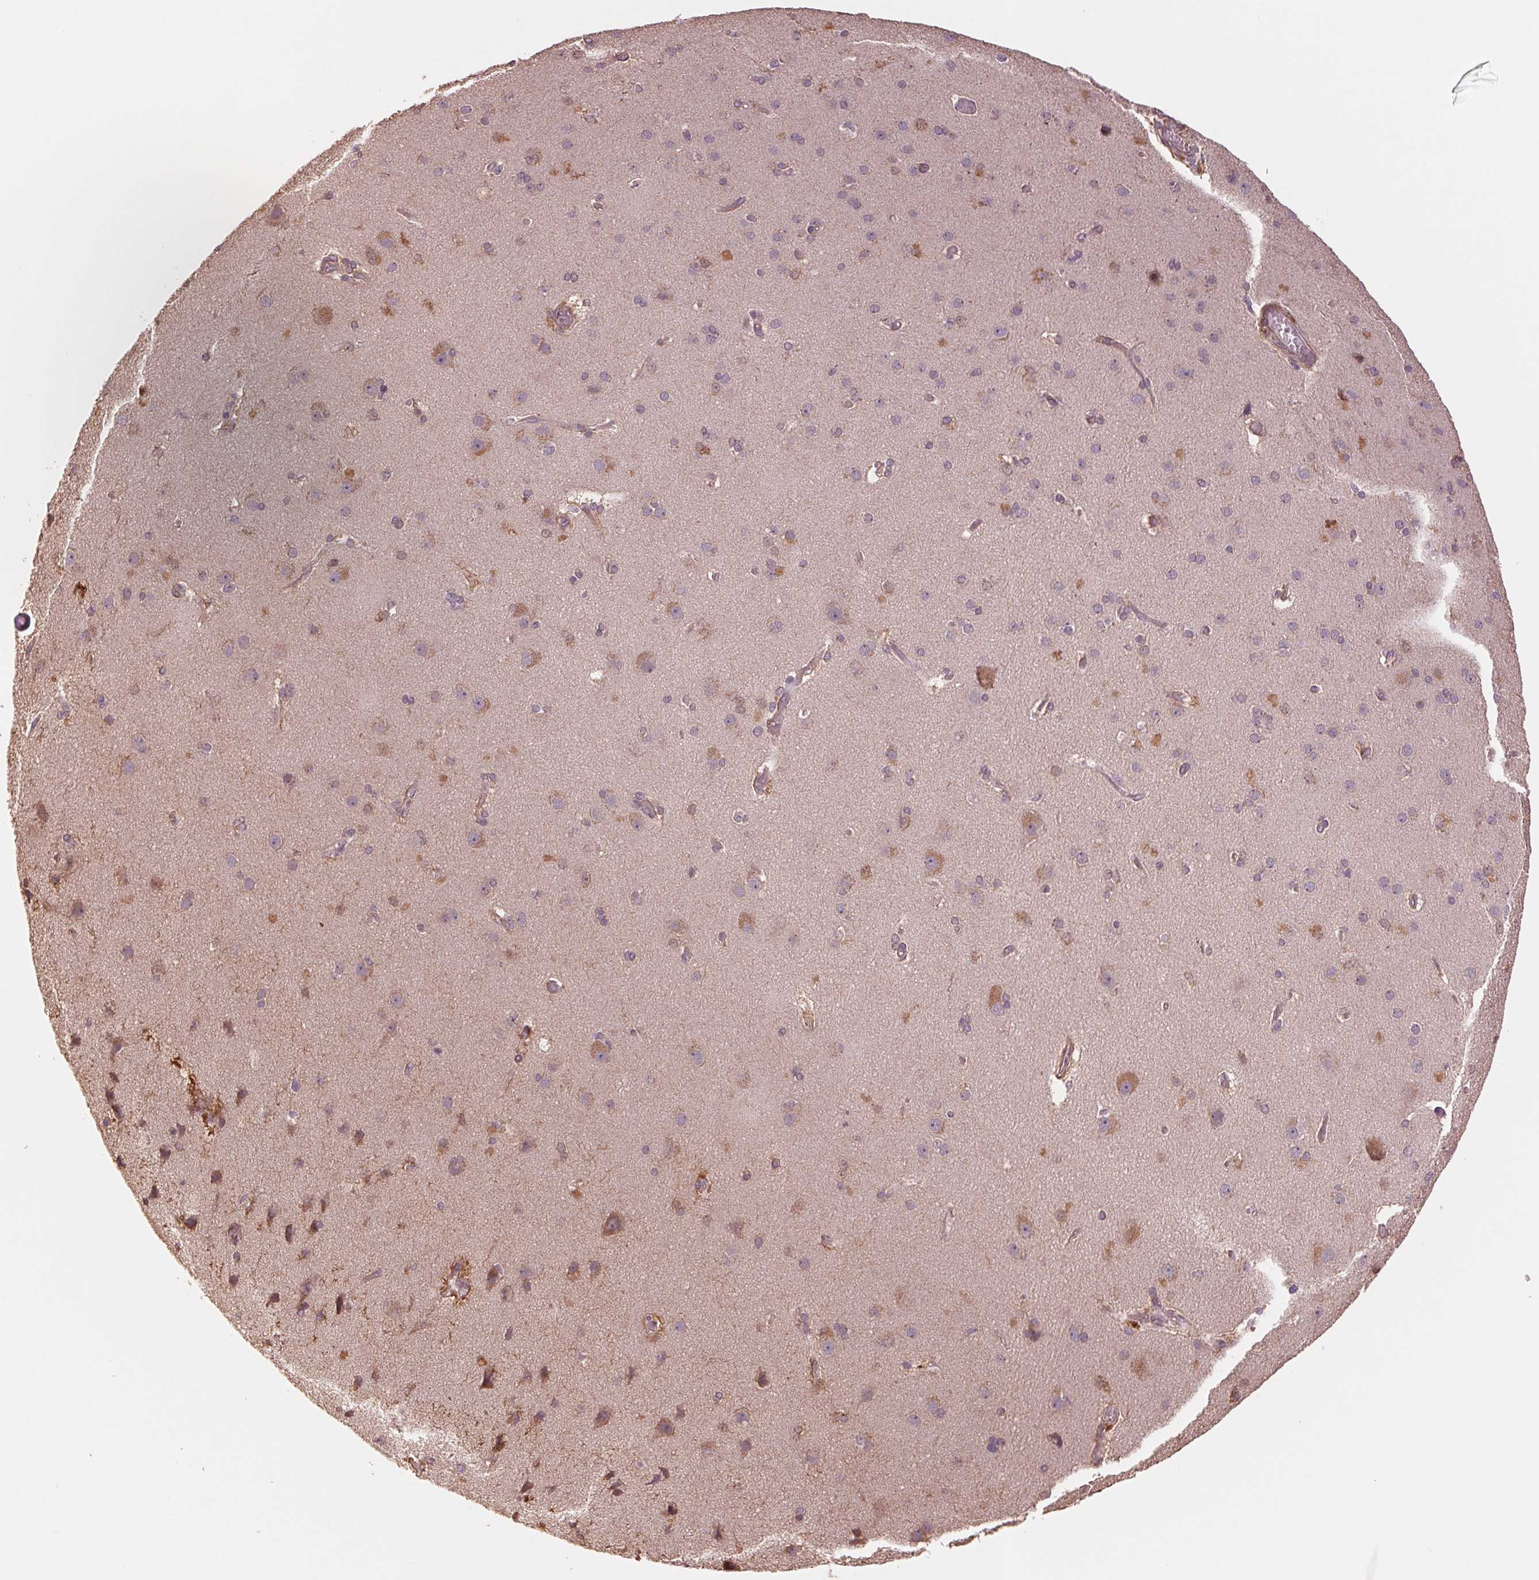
{"staining": {"intensity": "weak", "quantity": ">75%", "location": "cytoplasmic/membranous"}, "tissue": "cerebral cortex", "cell_type": "Endothelial cells", "image_type": "normal", "snomed": [{"axis": "morphology", "description": "Normal tissue, NOS"}, {"axis": "morphology", "description": "Glioma, malignant, High grade"}, {"axis": "topography", "description": "Cerebral cortex"}], "caption": "Benign cerebral cortex shows weak cytoplasmic/membranous staining in about >75% of endothelial cells.", "gene": "PPIAL4A", "patient": {"sex": "male", "age": 71}}